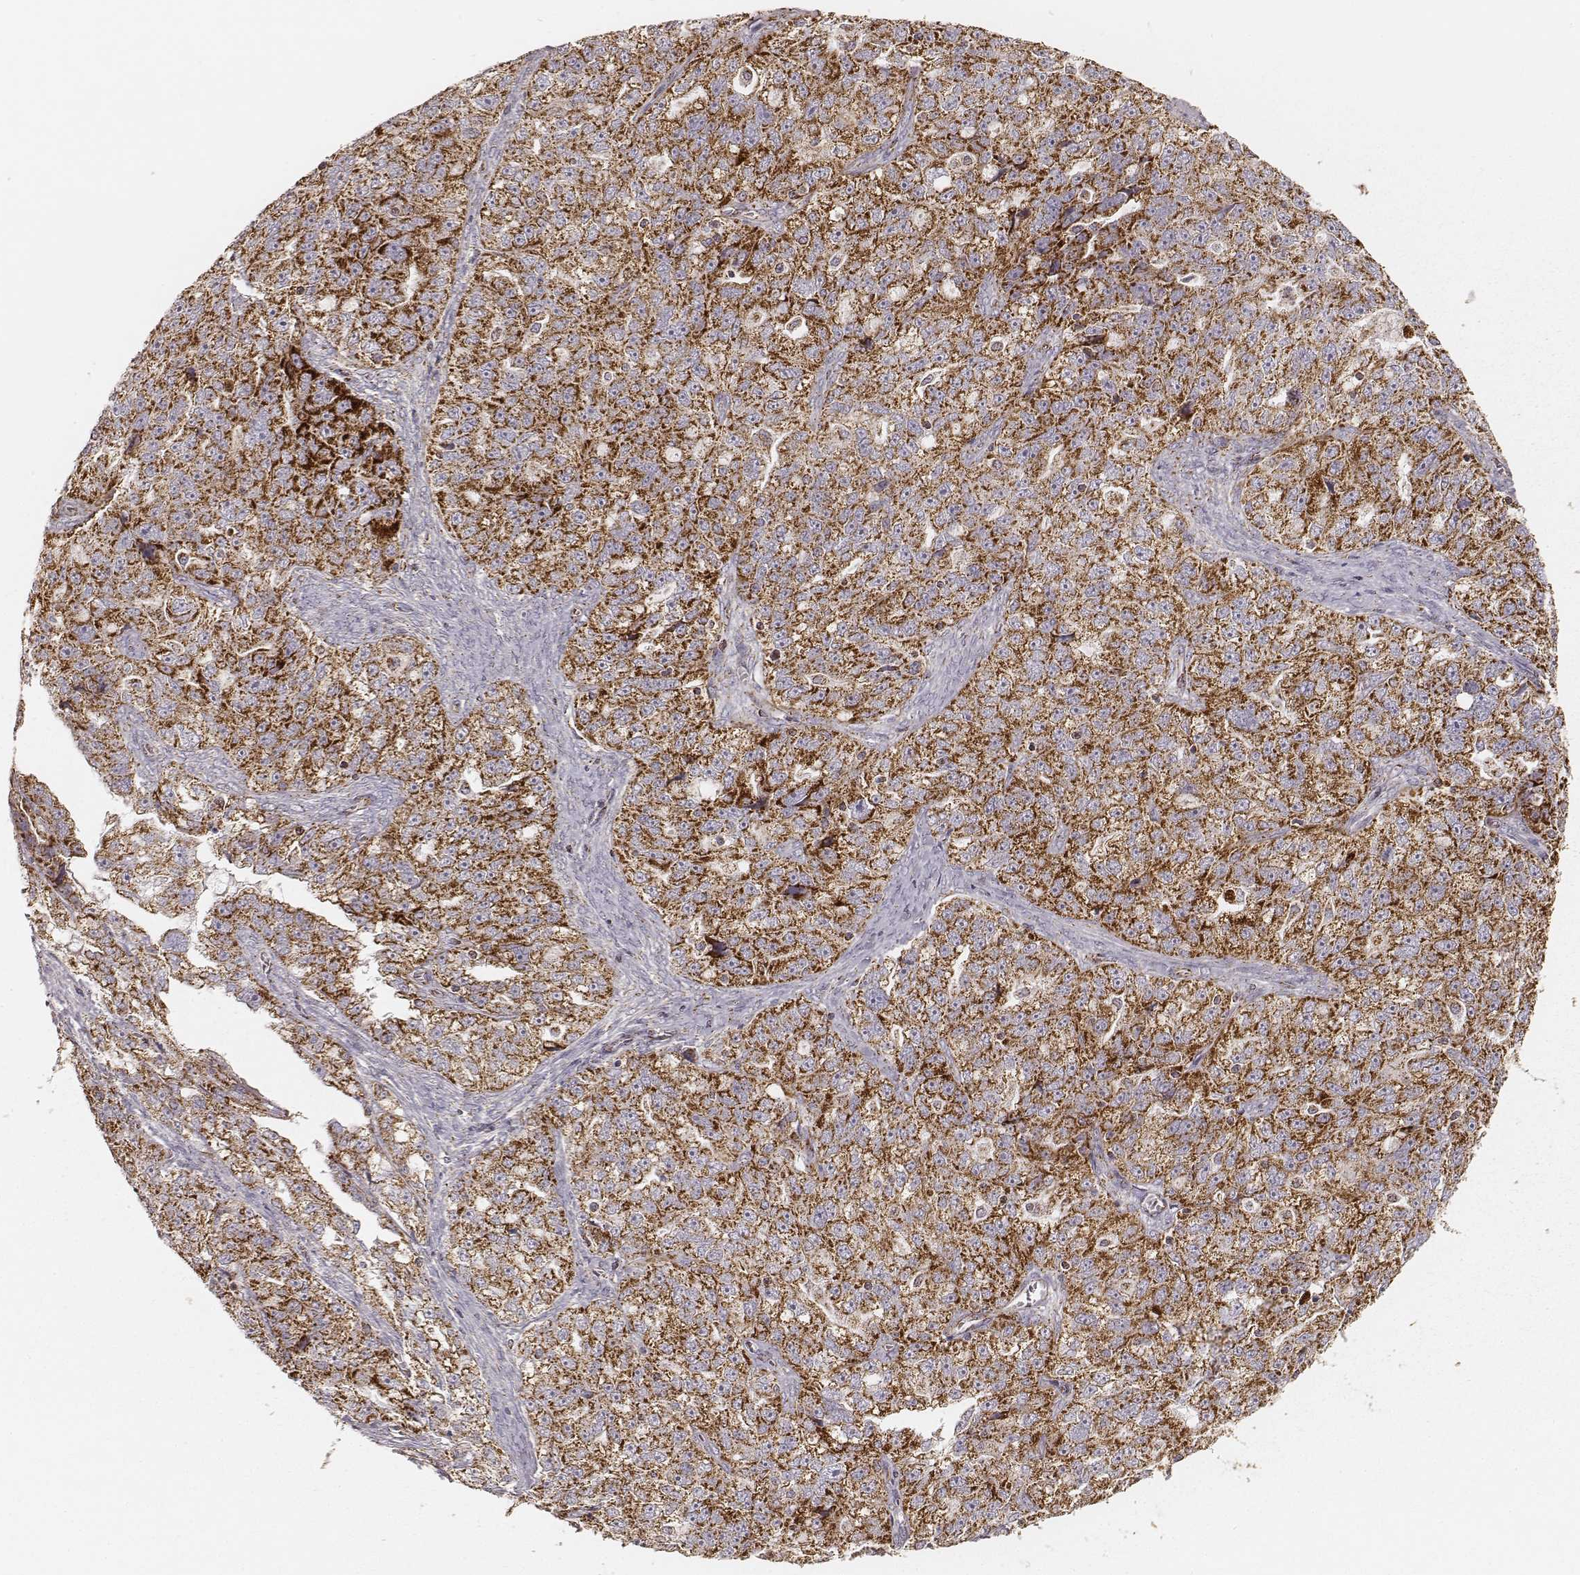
{"staining": {"intensity": "strong", "quantity": ">75%", "location": "cytoplasmic/membranous"}, "tissue": "ovarian cancer", "cell_type": "Tumor cells", "image_type": "cancer", "snomed": [{"axis": "morphology", "description": "Cystadenocarcinoma, serous, NOS"}, {"axis": "topography", "description": "Ovary"}], "caption": "Tumor cells demonstrate high levels of strong cytoplasmic/membranous staining in about >75% of cells in human ovarian serous cystadenocarcinoma.", "gene": "CS", "patient": {"sex": "female", "age": 51}}